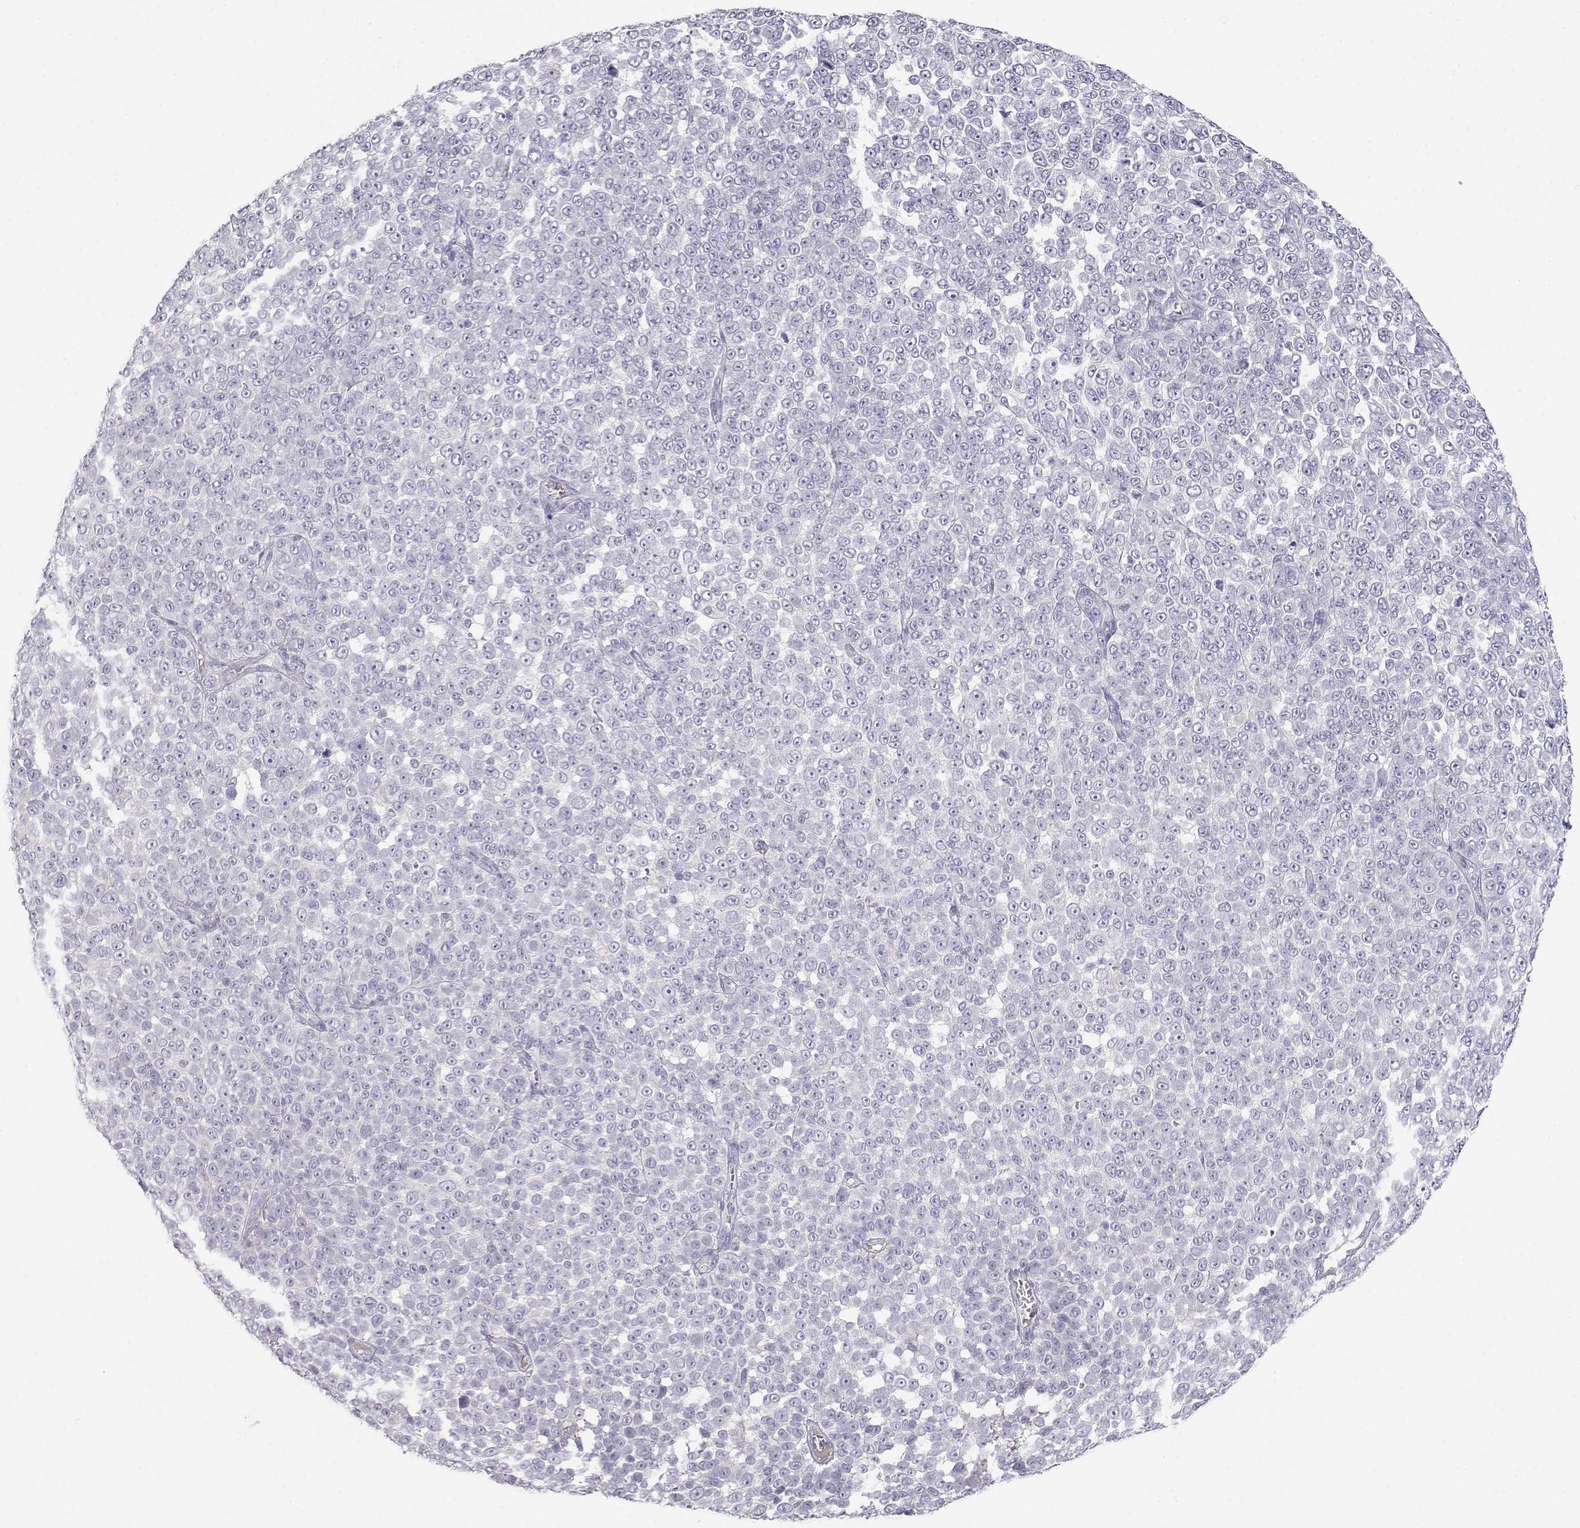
{"staining": {"intensity": "negative", "quantity": "none", "location": "none"}, "tissue": "melanoma", "cell_type": "Tumor cells", "image_type": "cancer", "snomed": [{"axis": "morphology", "description": "Malignant melanoma, NOS"}, {"axis": "topography", "description": "Skin"}], "caption": "Tumor cells show no significant positivity in malignant melanoma.", "gene": "CDHR1", "patient": {"sex": "female", "age": 95}}